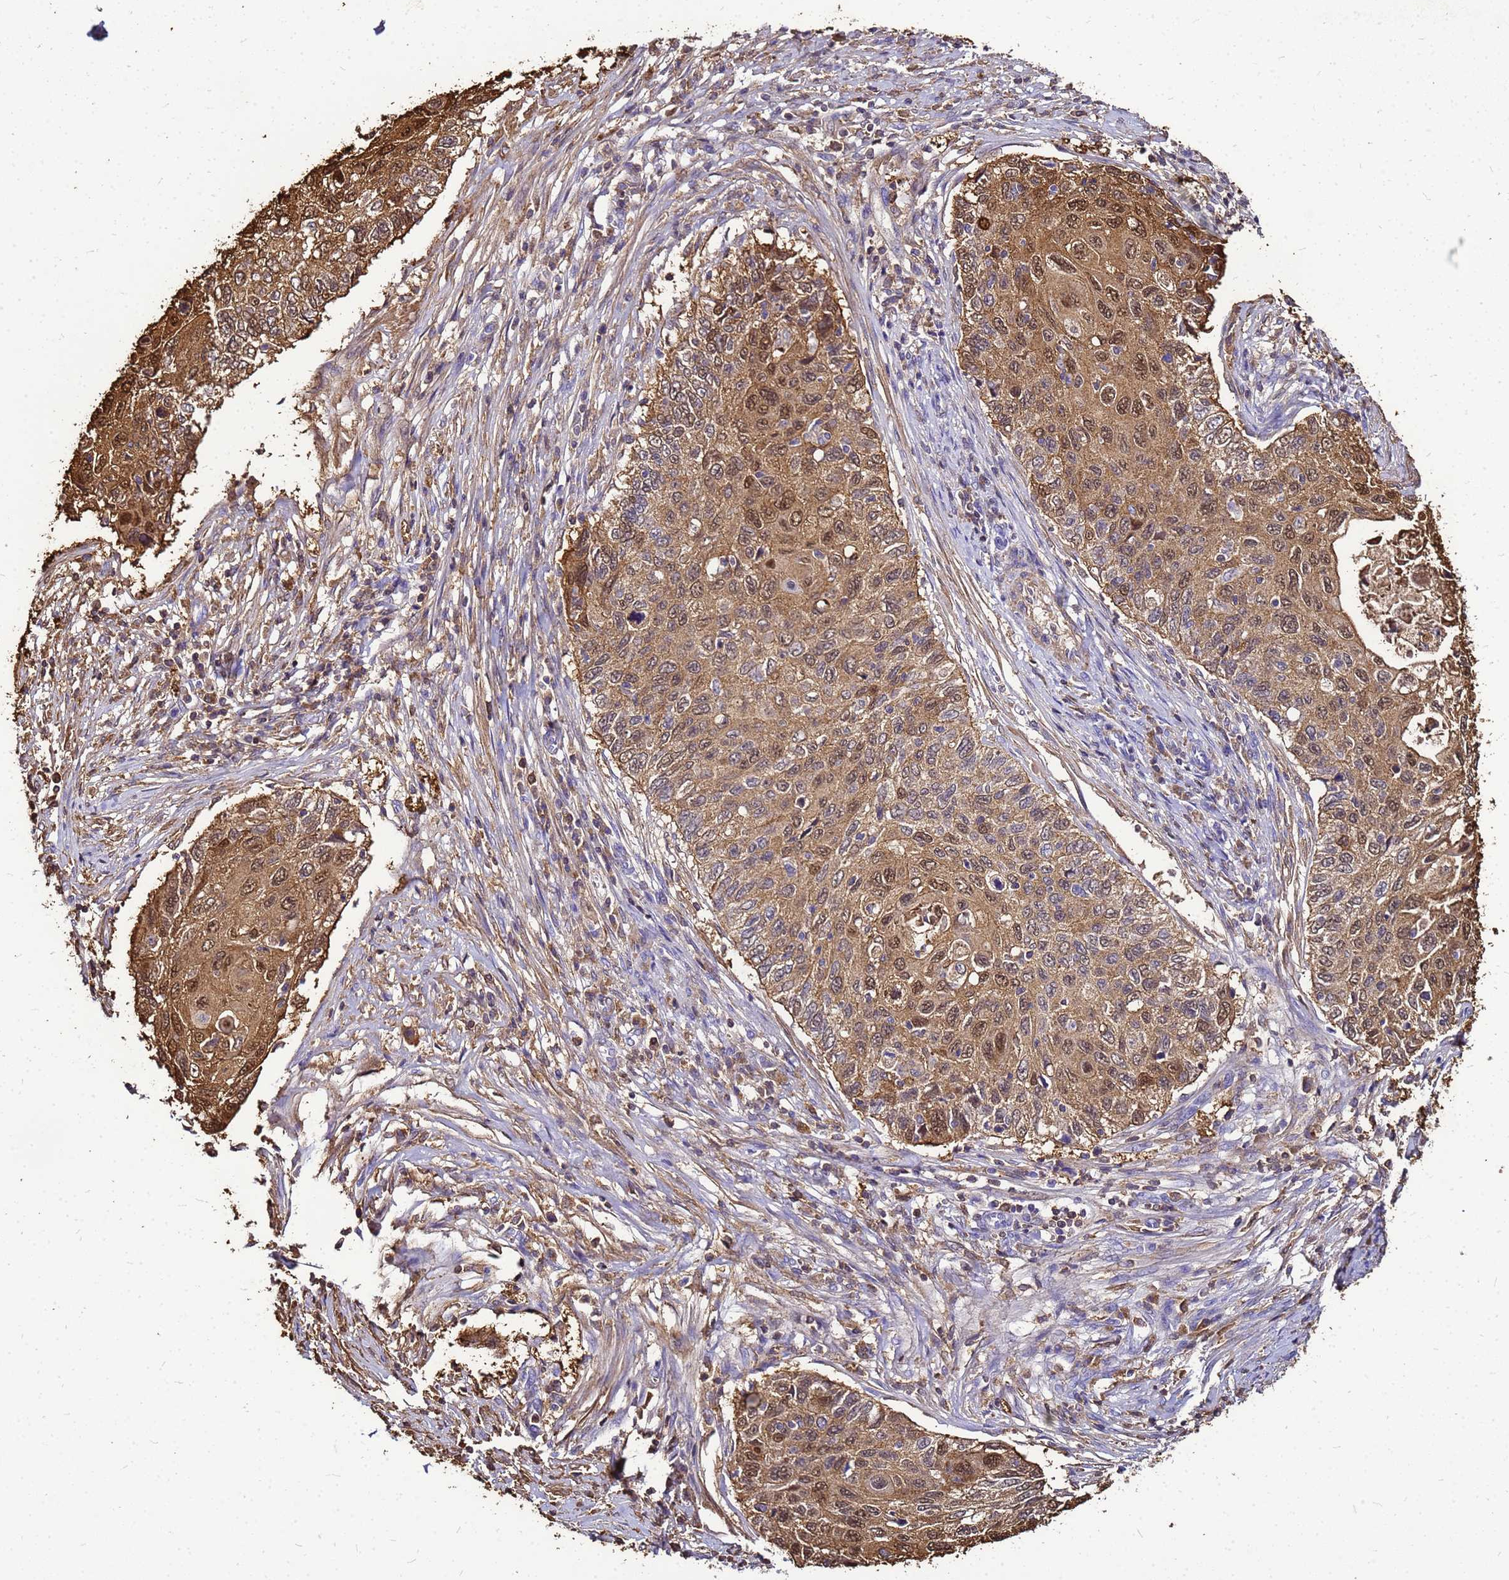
{"staining": {"intensity": "moderate", "quantity": ">75%", "location": "cytoplasmic/membranous,nuclear"}, "tissue": "cervical cancer", "cell_type": "Tumor cells", "image_type": "cancer", "snomed": [{"axis": "morphology", "description": "Squamous cell carcinoma, NOS"}, {"axis": "topography", "description": "Cervix"}], "caption": "Squamous cell carcinoma (cervical) was stained to show a protein in brown. There is medium levels of moderate cytoplasmic/membranous and nuclear staining in approximately >75% of tumor cells. The protein of interest is shown in brown color, while the nuclei are stained blue.", "gene": "S100A2", "patient": {"sex": "female", "age": 70}}